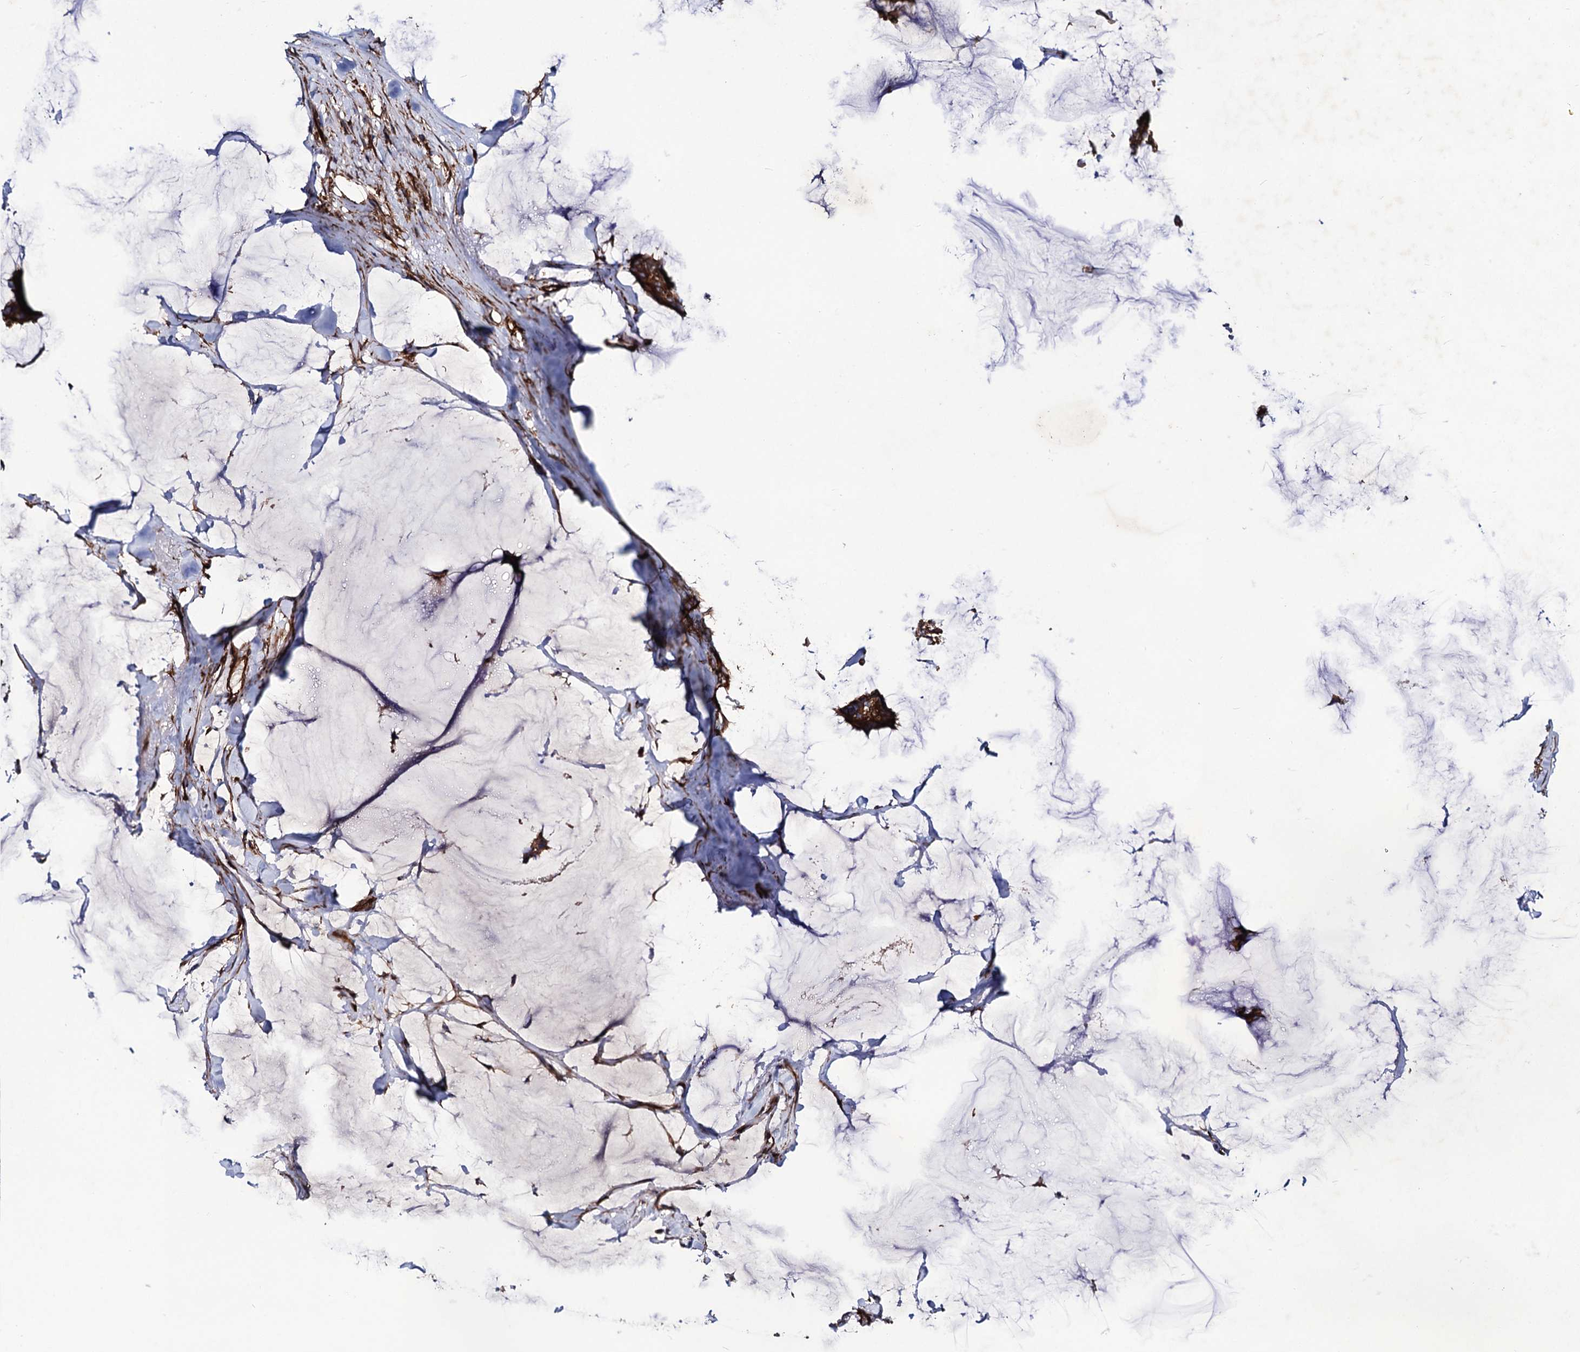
{"staining": {"intensity": "strong", "quantity": ">75%", "location": "cytoplasmic/membranous"}, "tissue": "breast cancer", "cell_type": "Tumor cells", "image_type": "cancer", "snomed": [{"axis": "morphology", "description": "Duct carcinoma"}, {"axis": "topography", "description": "Breast"}], "caption": "This histopathology image demonstrates immunohistochemistry staining of breast cancer (invasive ductal carcinoma), with high strong cytoplasmic/membranous staining in approximately >75% of tumor cells.", "gene": "CIP2A", "patient": {"sex": "female", "age": 93}}